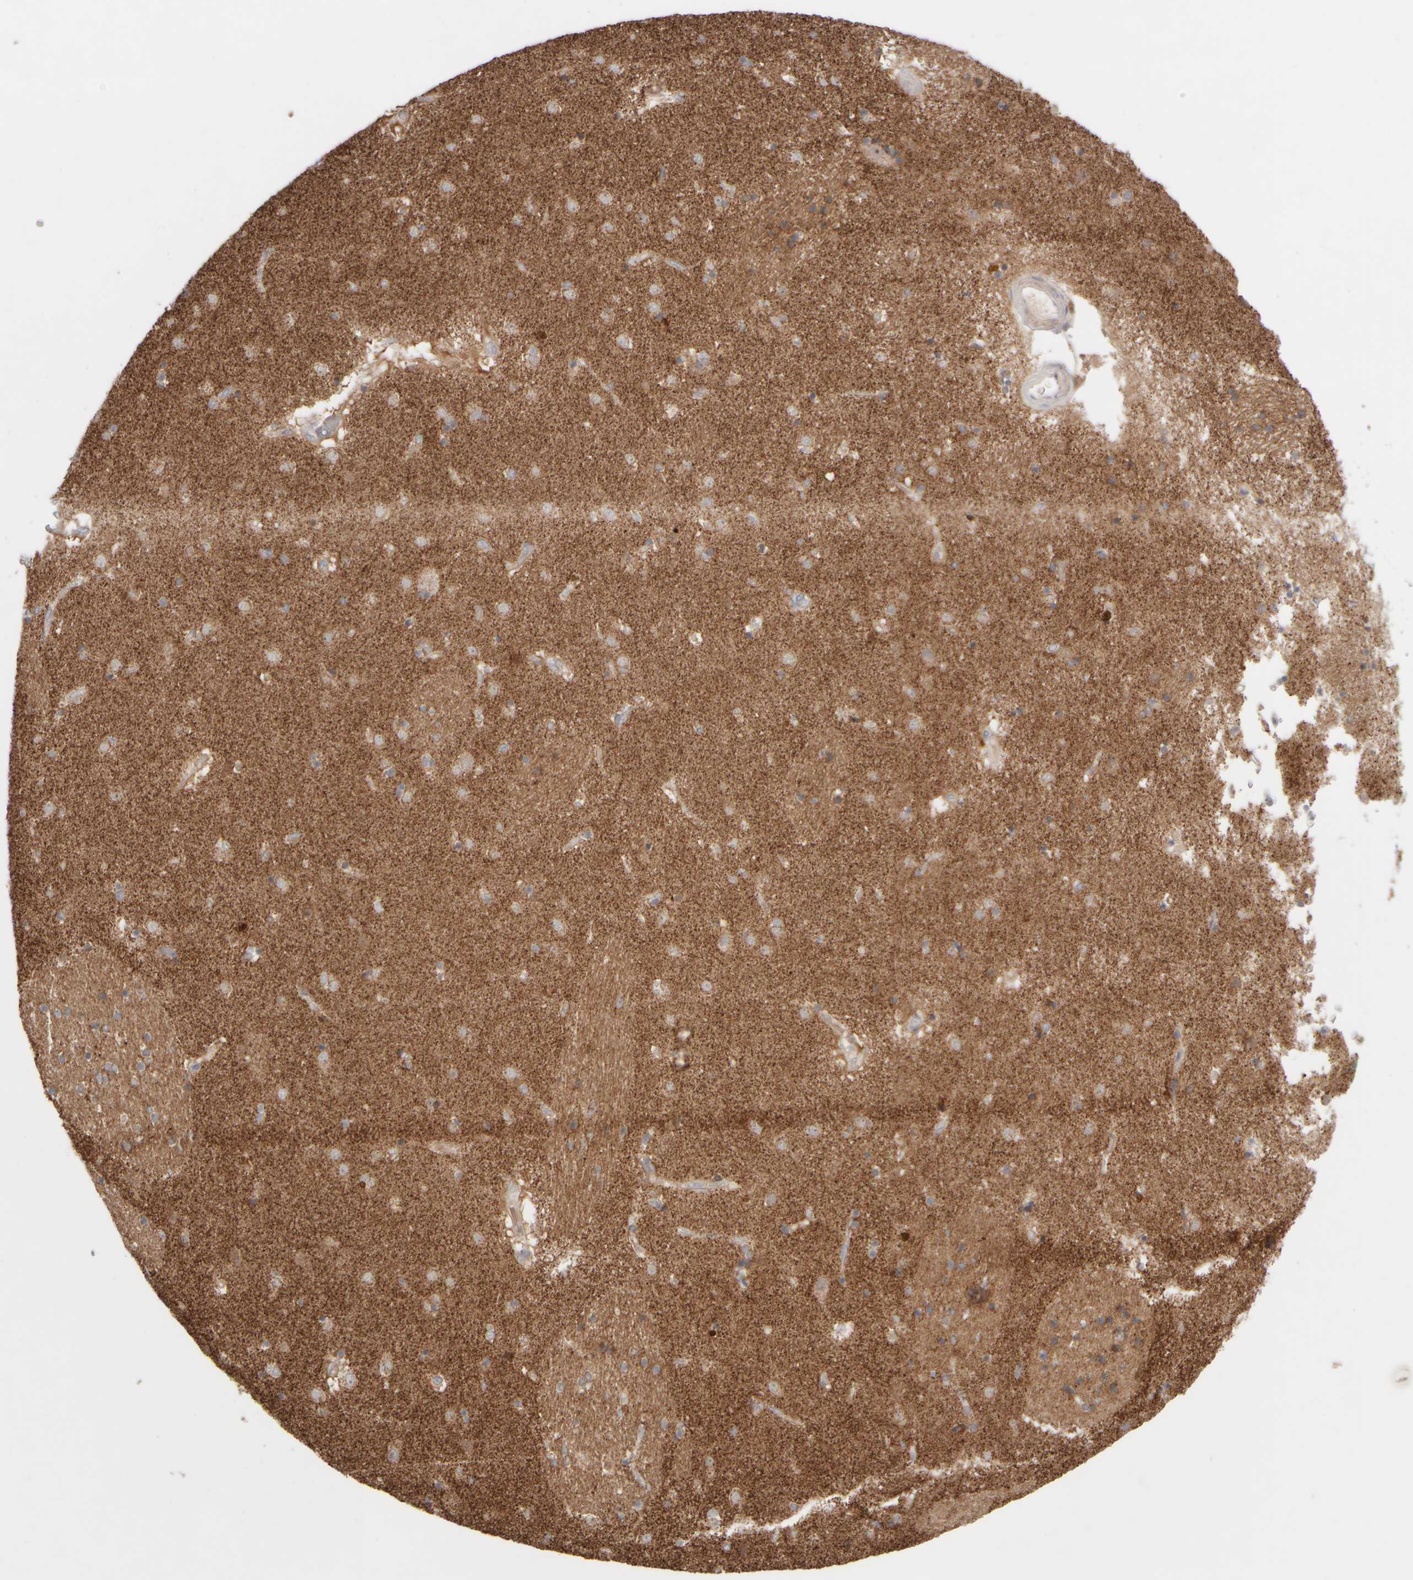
{"staining": {"intensity": "moderate", "quantity": "<25%", "location": "cytoplasmic/membranous"}, "tissue": "caudate", "cell_type": "Glial cells", "image_type": "normal", "snomed": [{"axis": "morphology", "description": "Normal tissue, NOS"}, {"axis": "topography", "description": "Lateral ventricle wall"}], "caption": "This image displays IHC staining of normal caudate, with low moderate cytoplasmic/membranous staining in about <25% of glial cells.", "gene": "CHADL", "patient": {"sex": "male", "age": 70}}